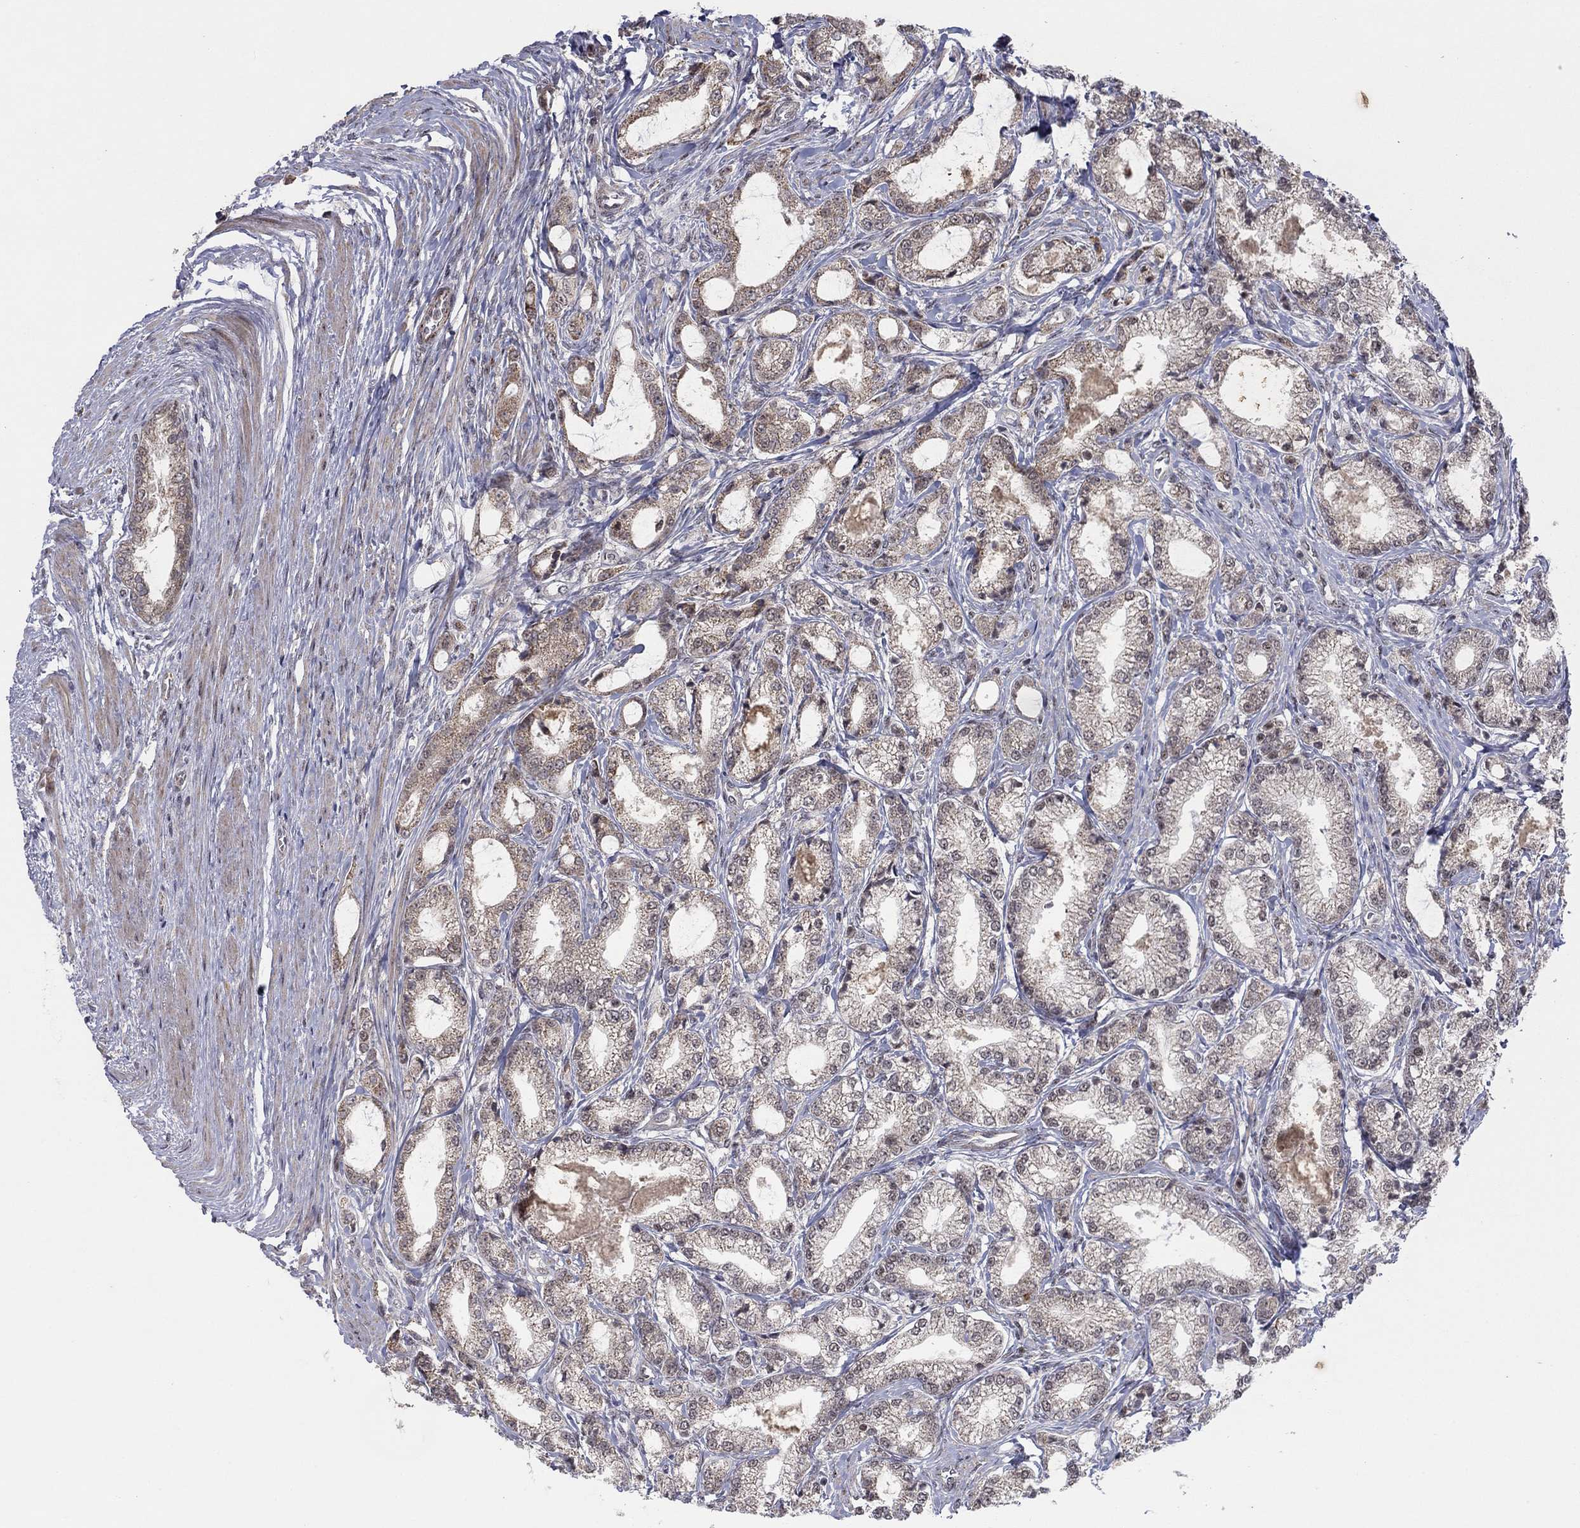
{"staining": {"intensity": "weak", "quantity": ">75%", "location": "cytoplasmic/membranous"}, "tissue": "prostate cancer", "cell_type": "Tumor cells", "image_type": "cancer", "snomed": [{"axis": "morphology", "description": "Adenocarcinoma, NOS"}, {"axis": "topography", "description": "Prostate and seminal vesicle, NOS"}, {"axis": "topography", "description": "Prostate"}], "caption": "Prostate adenocarcinoma was stained to show a protein in brown. There is low levels of weak cytoplasmic/membranous positivity in about >75% of tumor cells.", "gene": "ZNF395", "patient": {"sex": "male", "age": 62}}